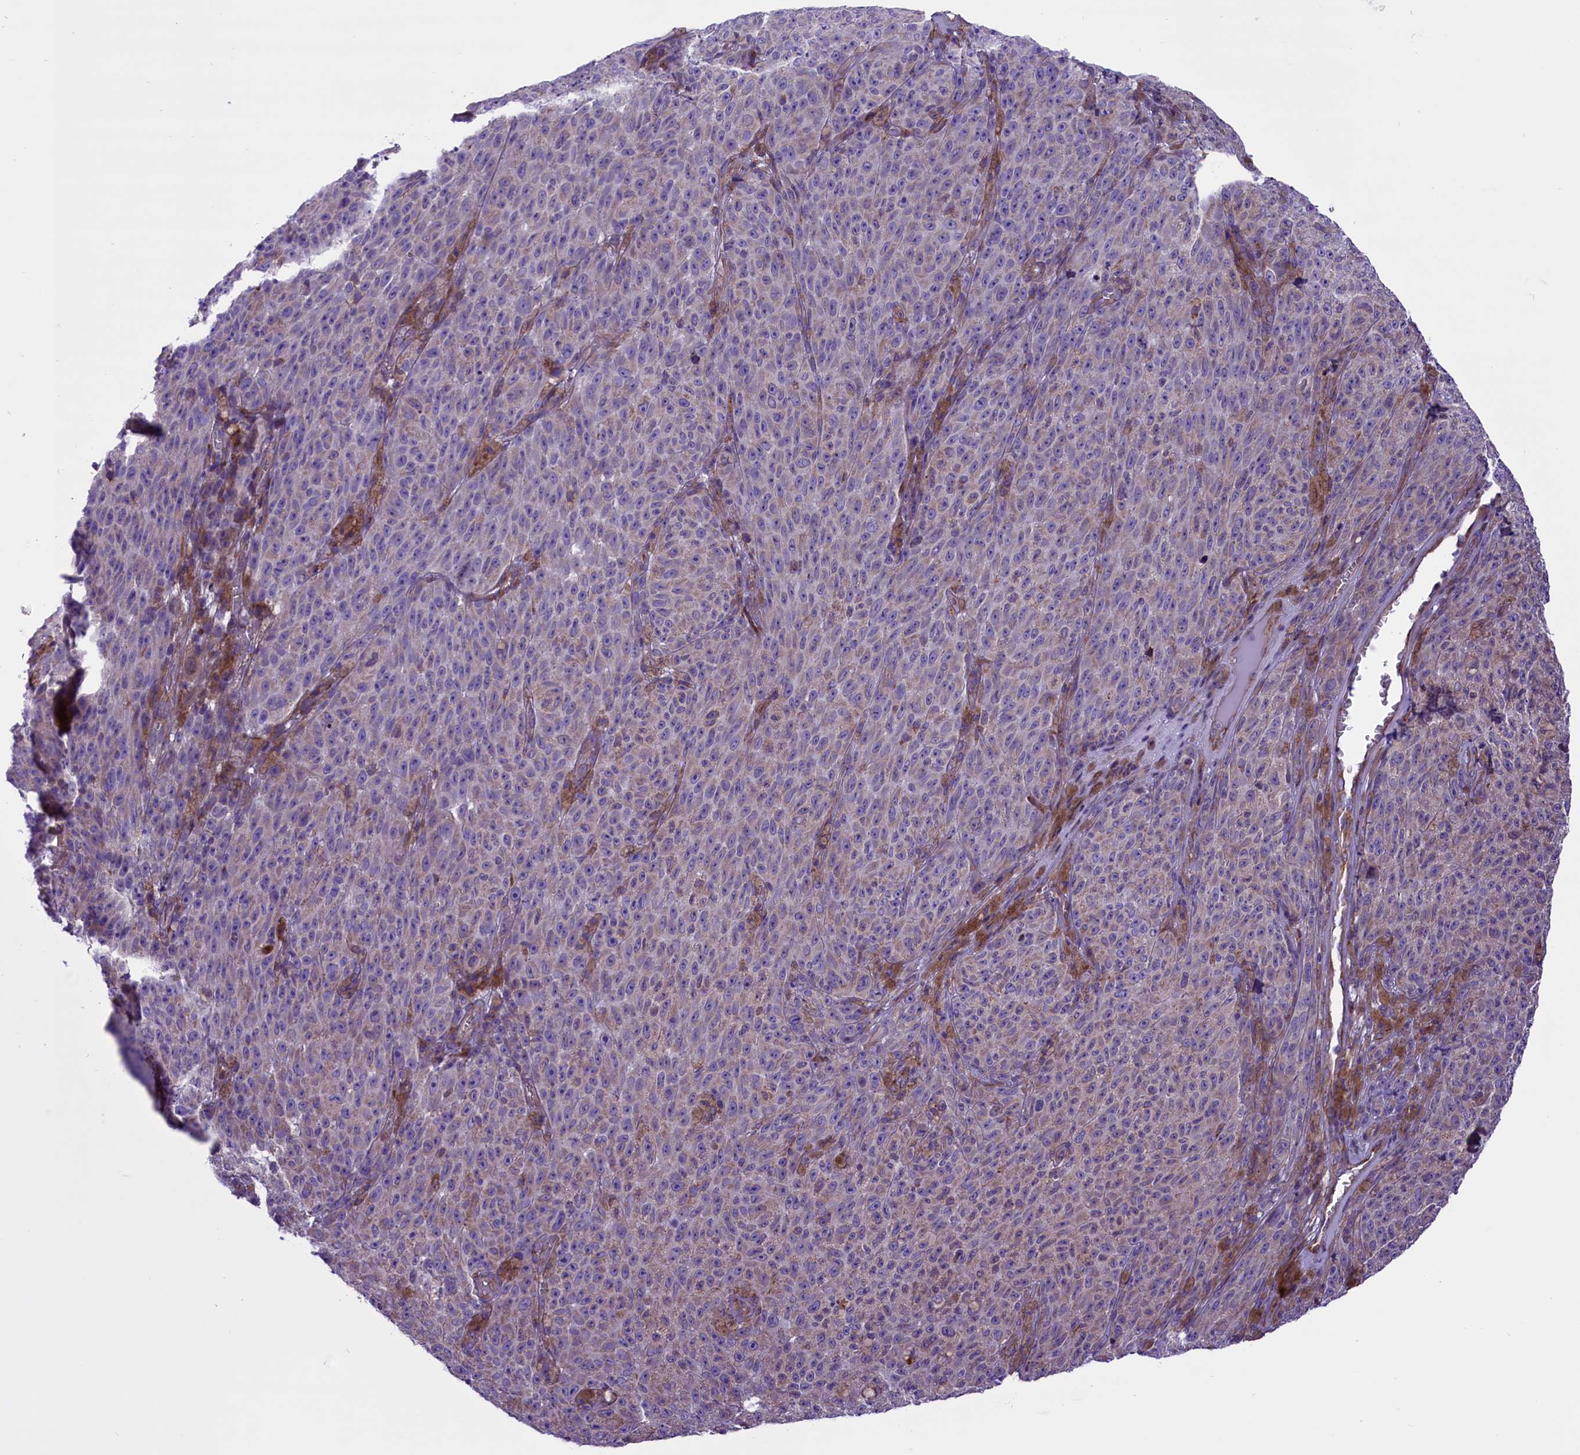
{"staining": {"intensity": "weak", "quantity": "<25%", "location": "cytoplasmic/membranous"}, "tissue": "melanoma", "cell_type": "Tumor cells", "image_type": "cancer", "snomed": [{"axis": "morphology", "description": "Malignant melanoma, NOS"}, {"axis": "topography", "description": "Skin"}], "caption": "Immunohistochemistry (IHC) photomicrograph of human malignant melanoma stained for a protein (brown), which demonstrates no staining in tumor cells.", "gene": "PTPRU", "patient": {"sex": "female", "age": 82}}